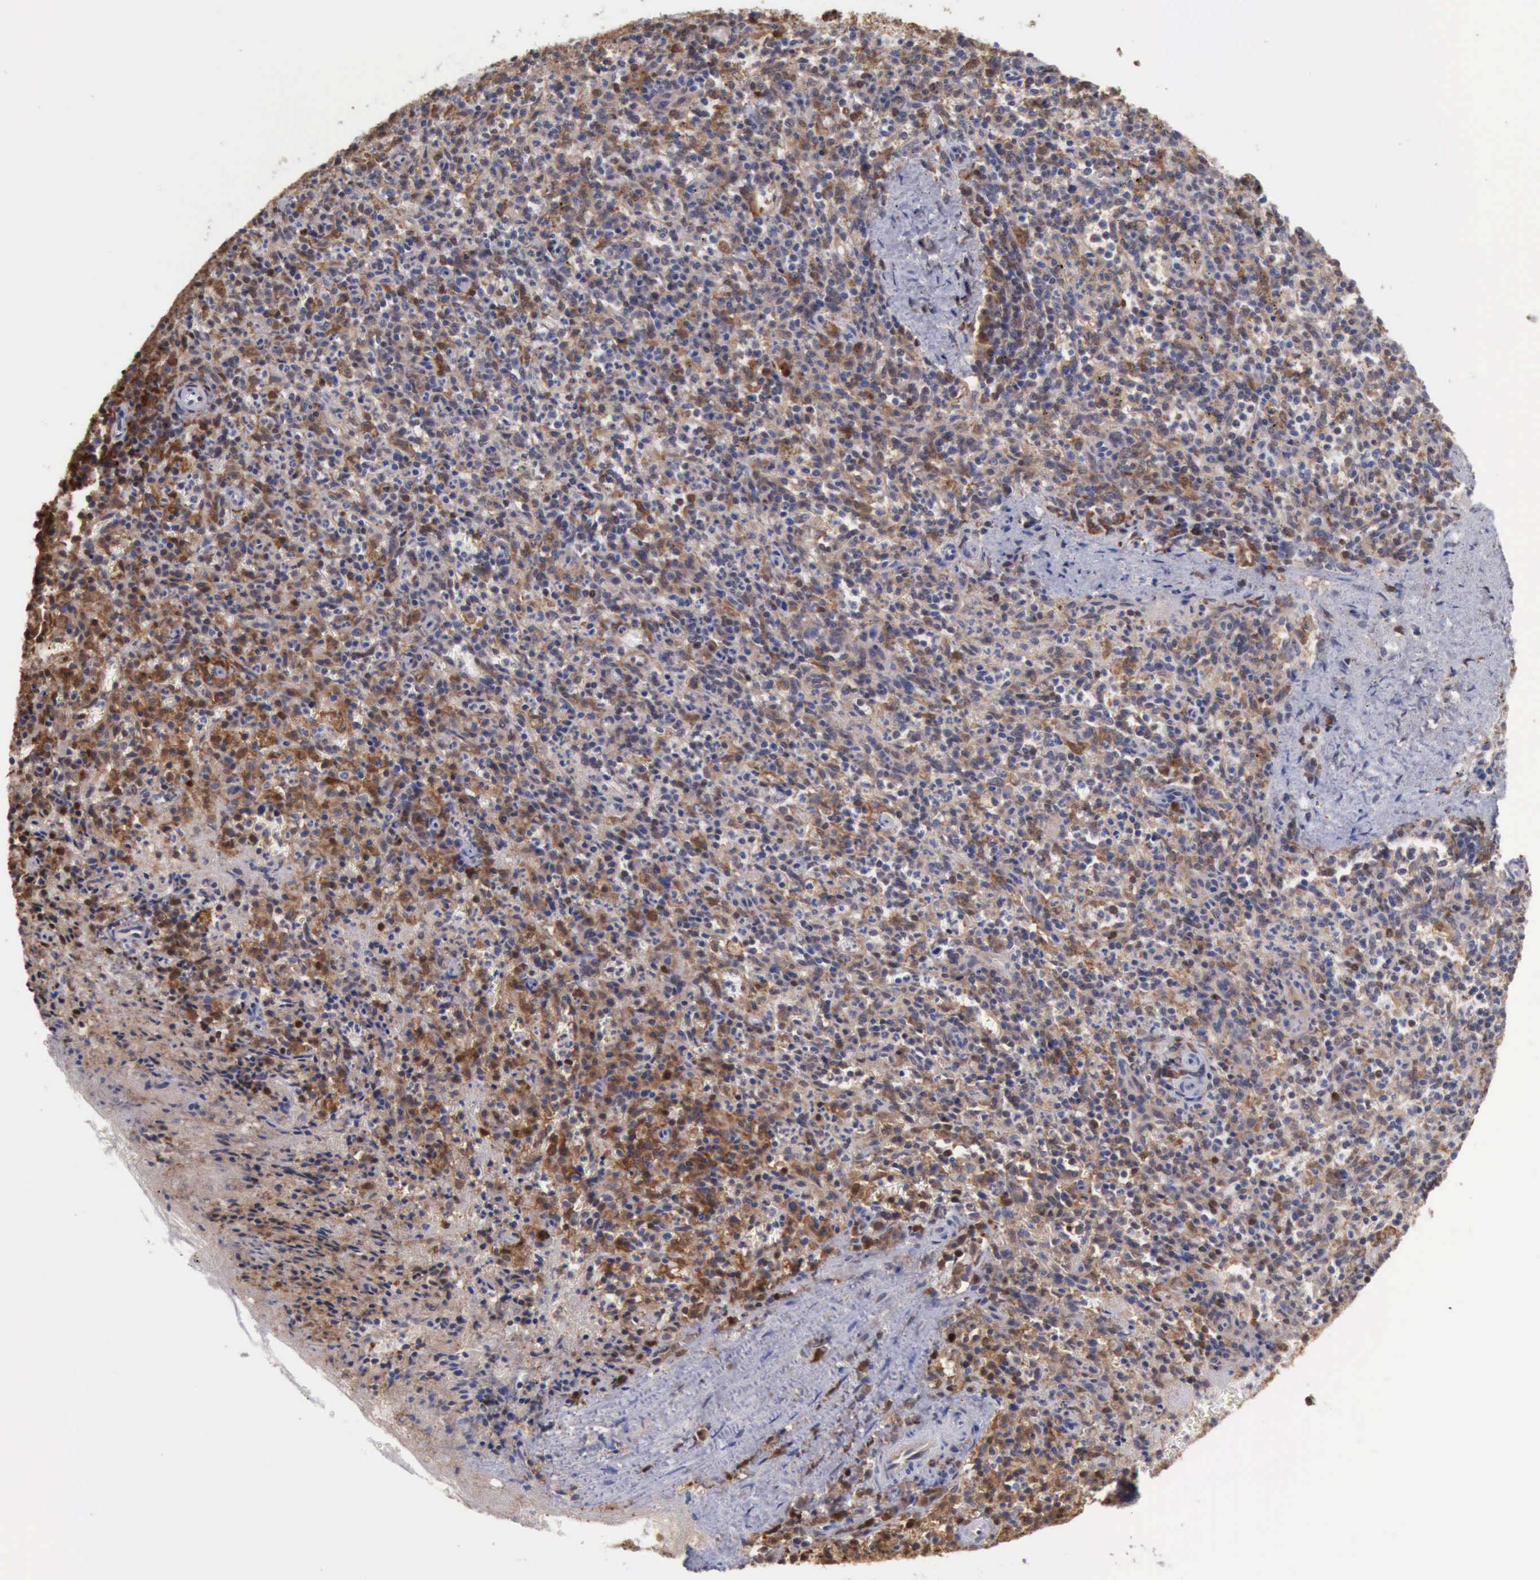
{"staining": {"intensity": "moderate", "quantity": ">75%", "location": "cytoplasmic/membranous"}, "tissue": "spleen", "cell_type": "Cells in red pulp", "image_type": "normal", "snomed": [{"axis": "morphology", "description": "Normal tissue, NOS"}, {"axis": "topography", "description": "Spleen"}], "caption": "Immunohistochemistry (IHC) micrograph of unremarkable spleen: human spleen stained using immunohistochemistry (IHC) reveals medium levels of moderate protein expression localized specifically in the cytoplasmic/membranous of cells in red pulp, appearing as a cytoplasmic/membranous brown color.", "gene": "STAT1", "patient": {"sex": "male", "age": 72}}